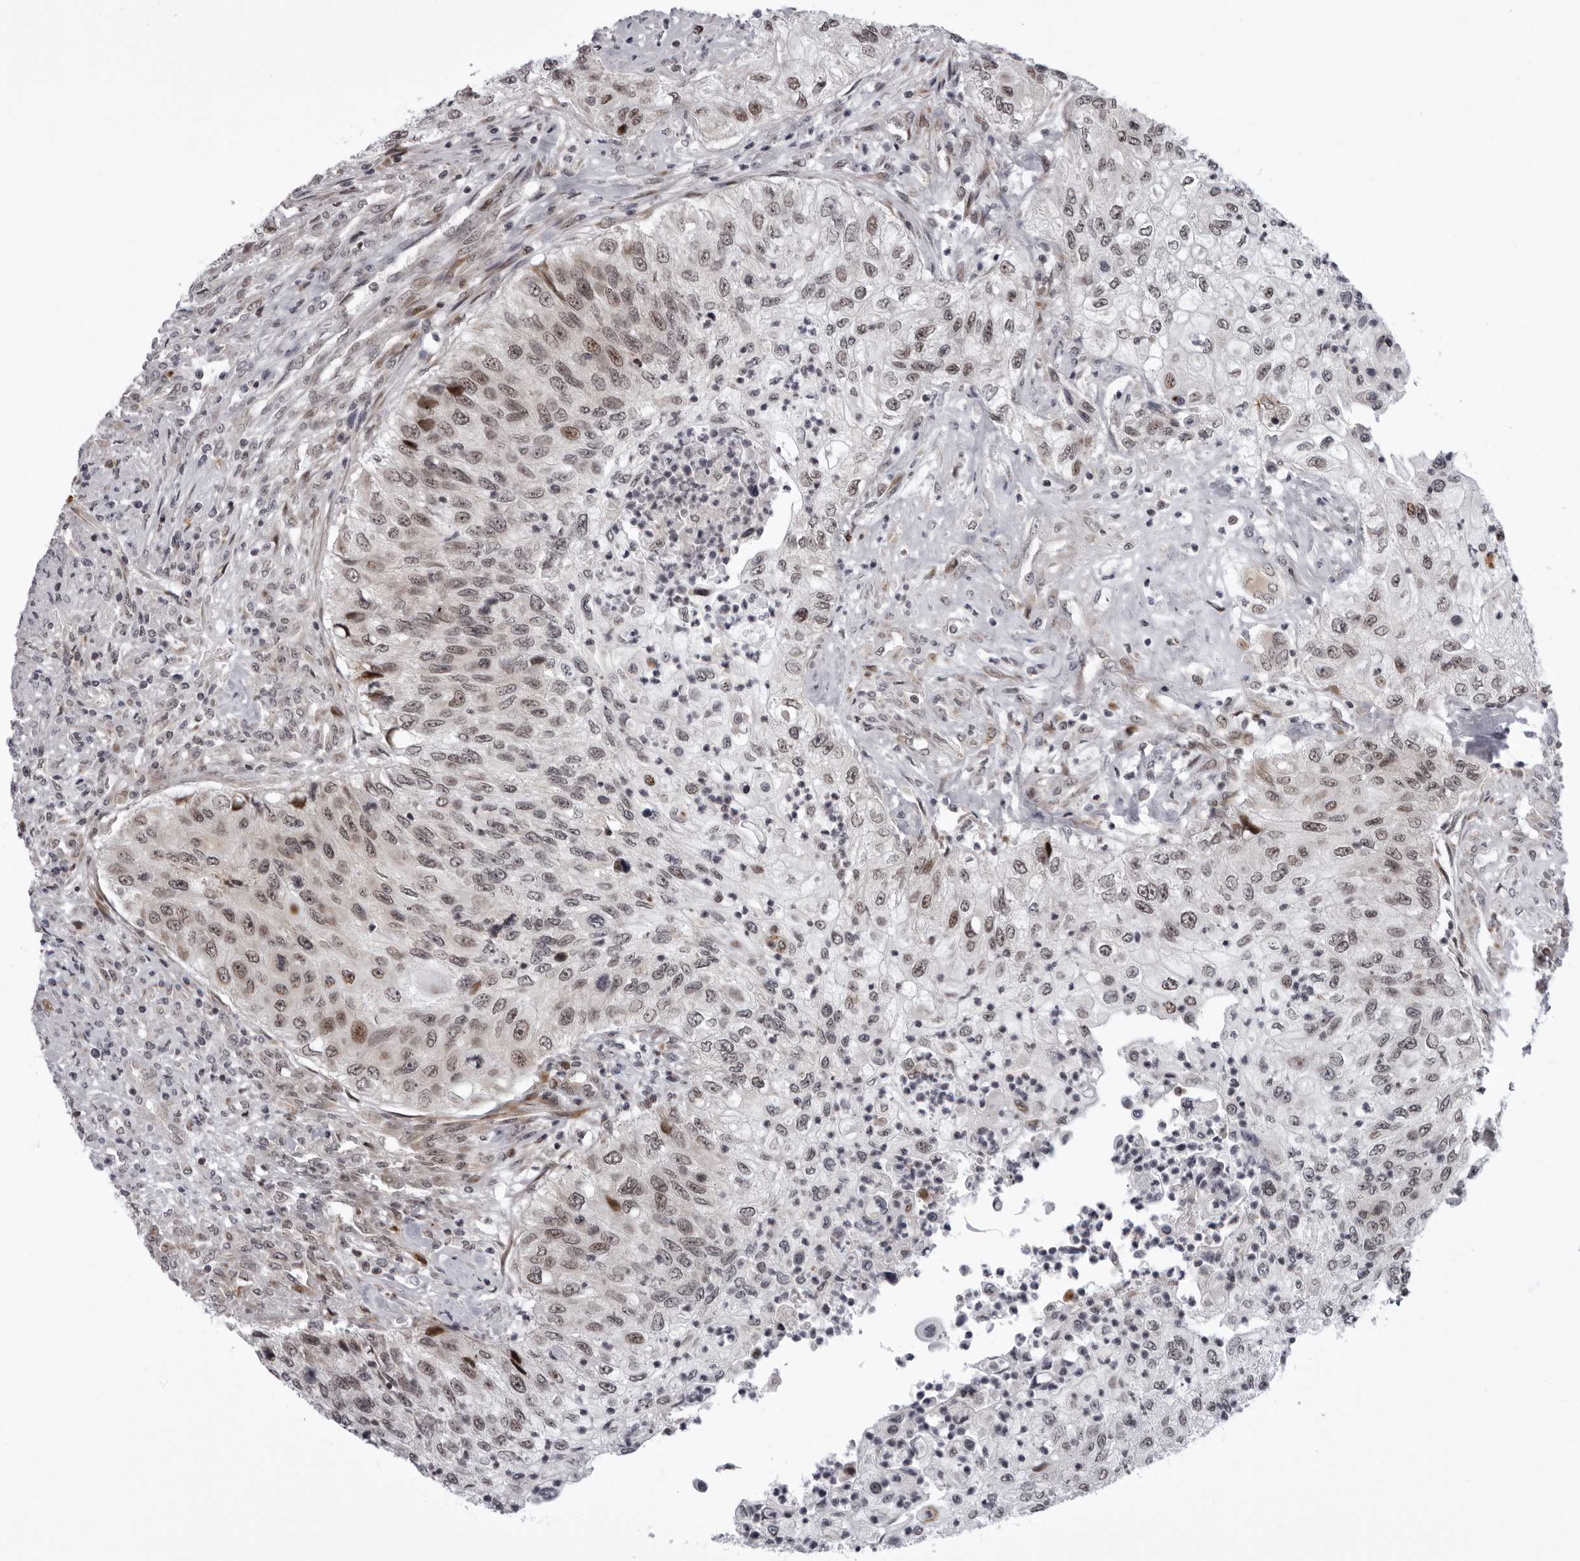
{"staining": {"intensity": "moderate", "quantity": "25%-75%", "location": "nuclear"}, "tissue": "urothelial cancer", "cell_type": "Tumor cells", "image_type": "cancer", "snomed": [{"axis": "morphology", "description": "Urothelial carcinoma, High grade"}, {"axis": "topography", "description": "Urinary bladder"}], "caption": "Urothelial cancer was stained to show a protein in brown. There is medium levels of moderate nuclear expression in approximately 25%-75% of tumor cells.", "gene": "GCSAML", "patient": {"sex": "female", "age": 60}}